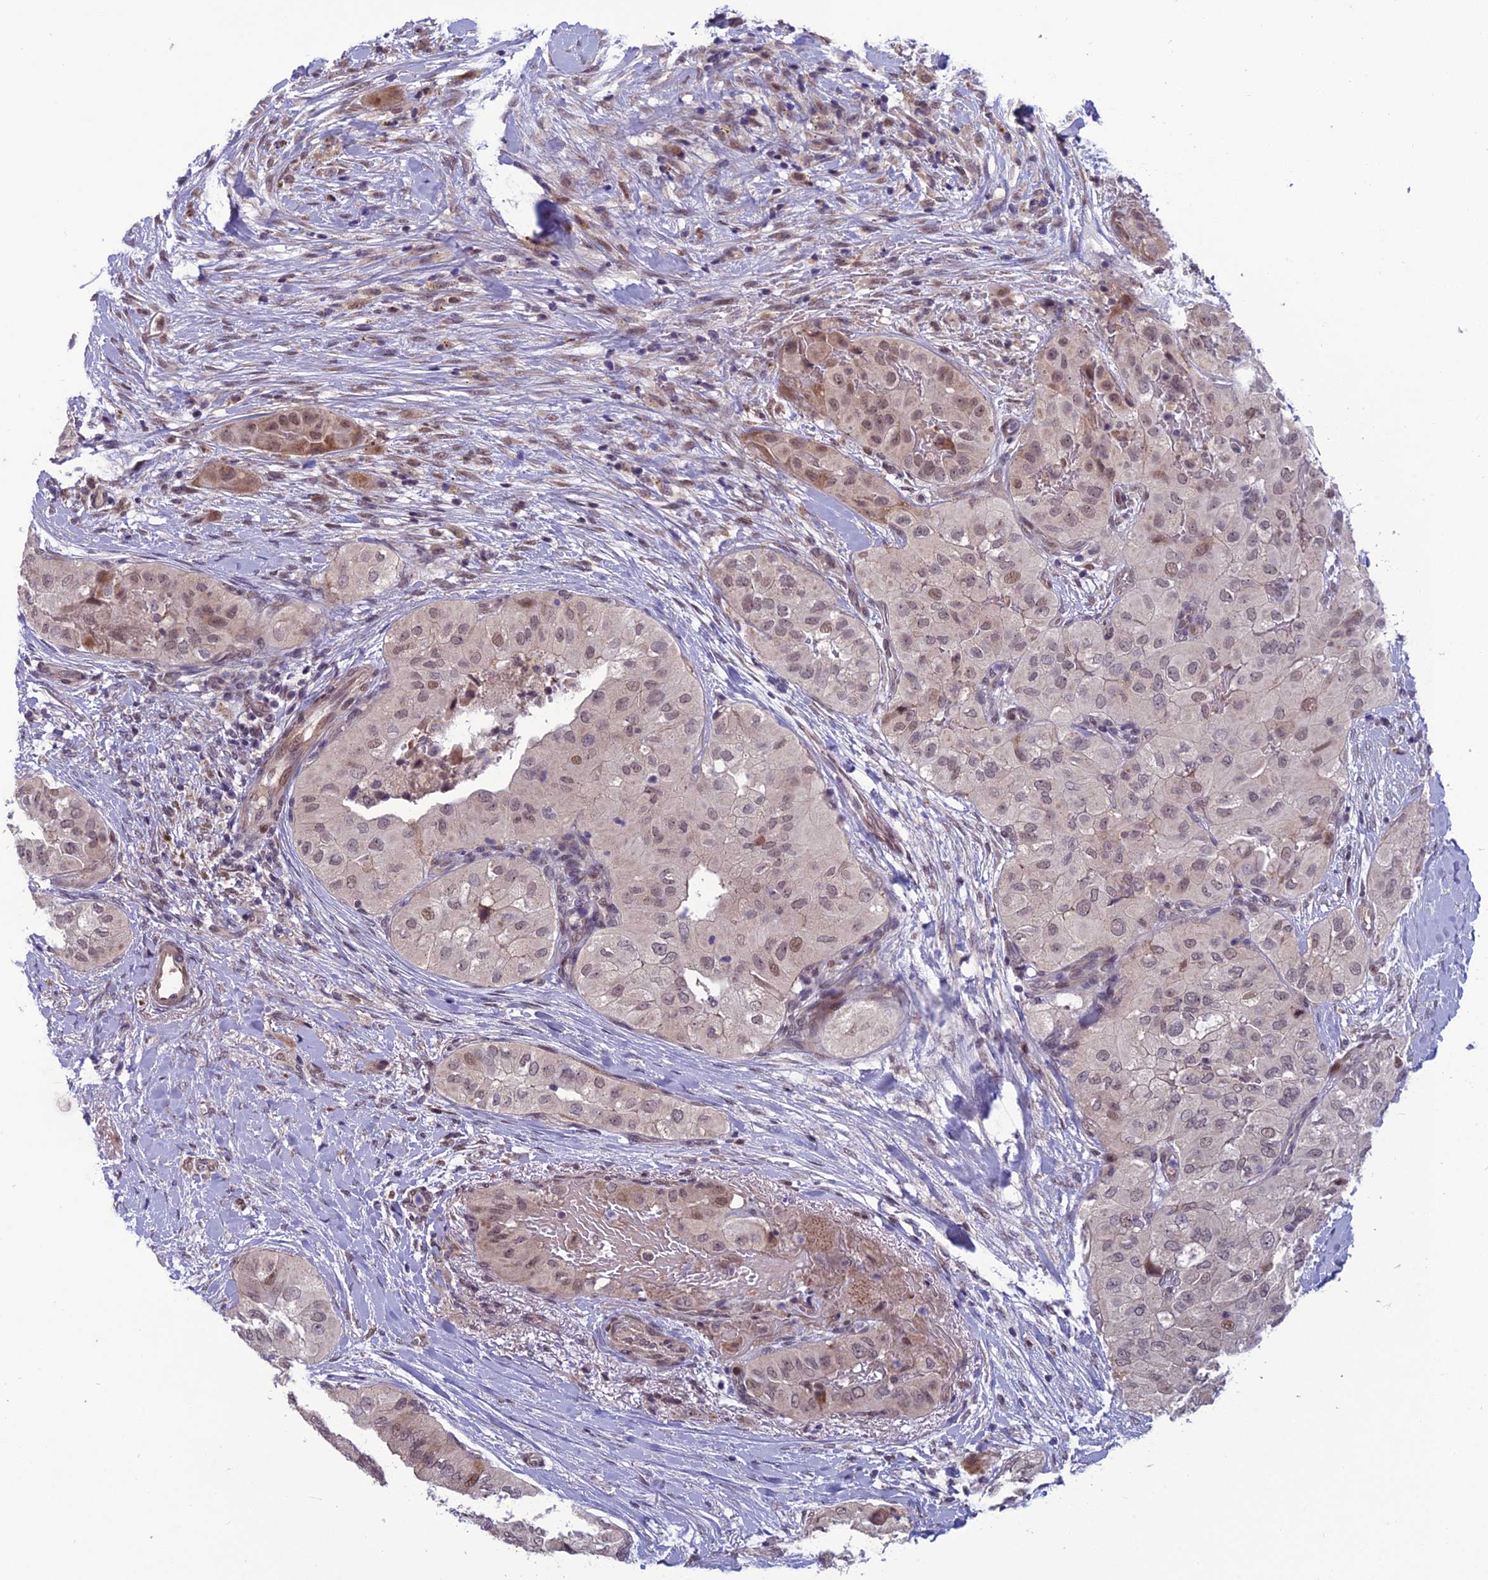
{"staining": {"intensity": "moderate", "quantity": "25%-75%", "location": "nuclear"}, "tissue": "head and neck cancer", "cell_type": "Tumor cells", "image_type": "cancer", "snomed": [{"axis": "morphology", "description": "Adenocarcinoma, NOS"}, {"axis": "topography", "description": "Head-Neck"}], "caption": "Head and neck cancer (adenocarcinoma) stained with a brown dye exhibits moderate nuclear positive expression in approximately 25%-75% of tumor cells.", "gene": "FBRS", "patient": {"sex": "male", "age": 66}}